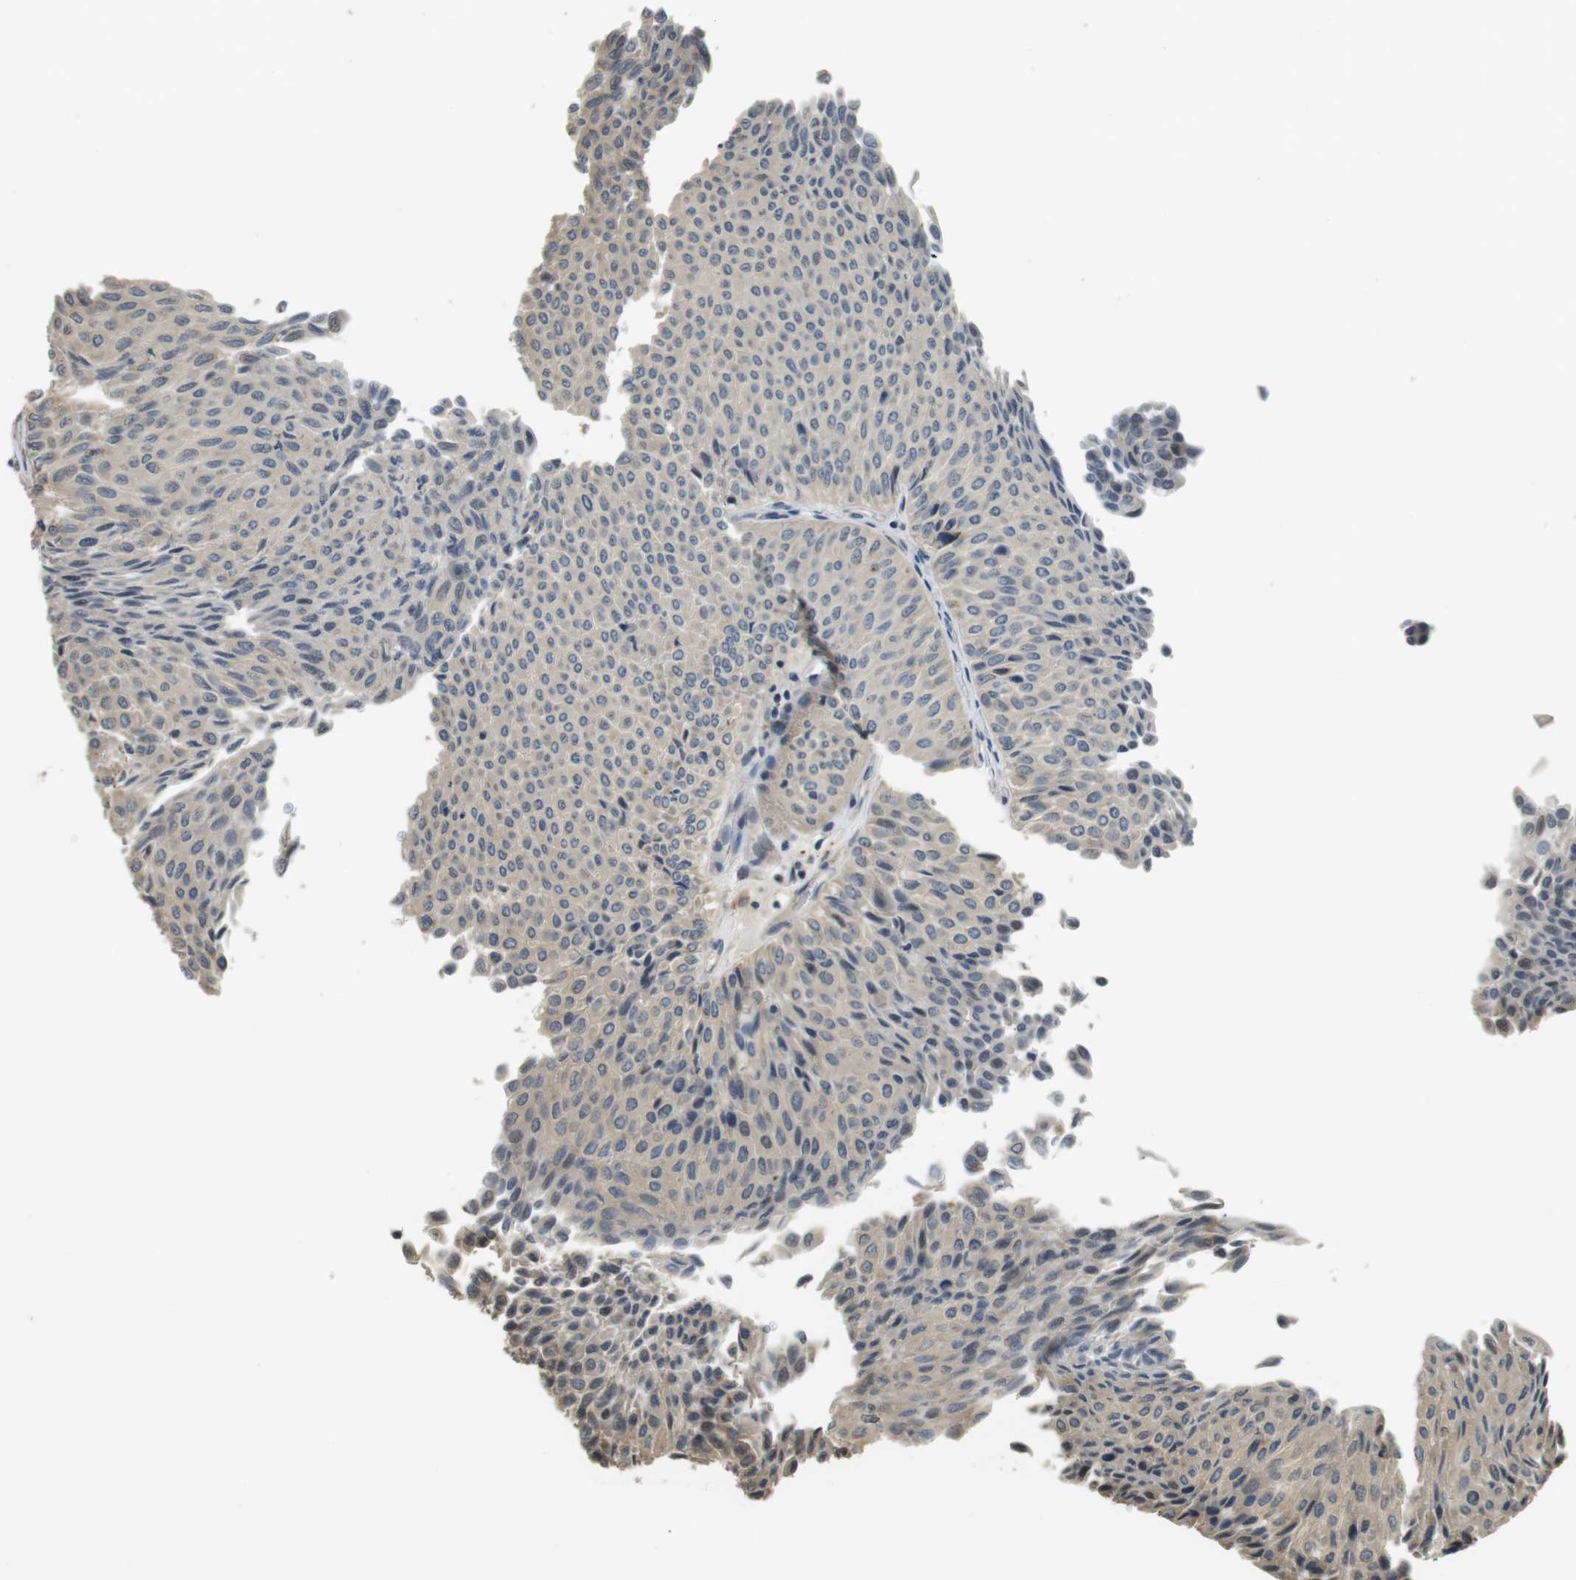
{"staining": {"intensity": "weak", "quantity": ">75%", "location": "cytoplasmic/membranous"}, "tissue": "urothelial cancer", "cell_type": "Tumor cells", "image_type": "cancer", "snomed": [{"axis": "morphology", "description": "Urothelial carcinoma, Low grade"}, {"axis": "topography", "description": "Urinary bladder"}], "caption": "A brown stain labels weak cytoplasmic/membranous staining of a protein in human low-grade urothelial carcinoma tumor cells.", "gene": "FZD10", "patient": {"sex": "male", "age": 78}}